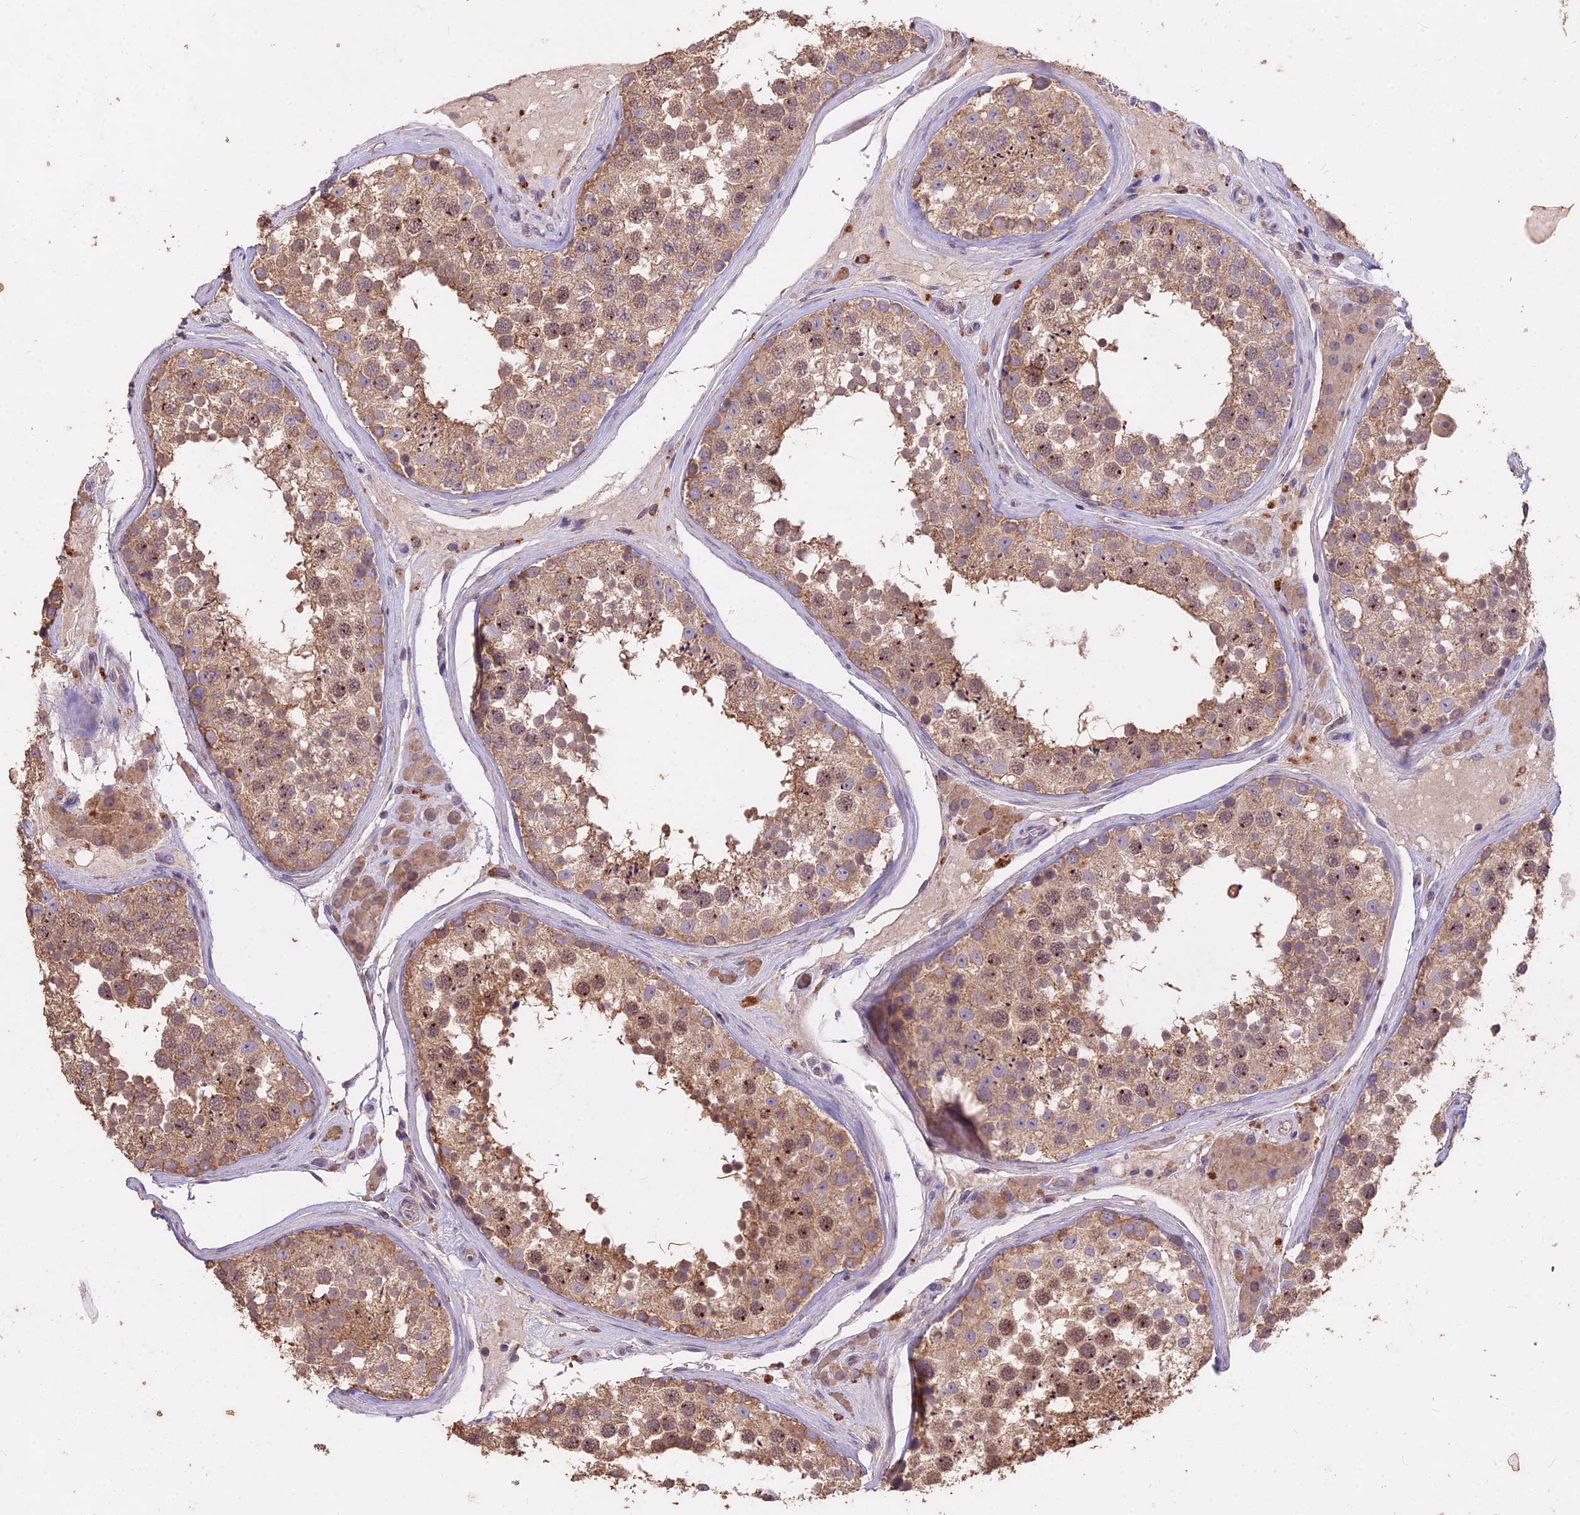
{"staining": {"intensity": "moderate", "quantity": ">75%", "location": "cytoplasmic/membranous,nuclear"}, "tissue": "testis", "cell_type": "Cells in seminiferous ducts", "image_type": "normal", "snomed": [{"axis": "morphology", "description": "Normal tissue, NOS"}, {"axis": "topography", "description": "Testis"}], "caption": "Testis stained with IHC shows moderate cytoplasmic/membranous,nuclear positivity in about >75% of cells in seminiferous ducts. The protein of interest is stained brown, and the nuclei are stained in blue (DAB (3,3'-diaminobenzidine) IHC with brightfield microscopy, high magnification).", "gene": "CEMIP2", "patient": {"sex": "male", "age": 46}}